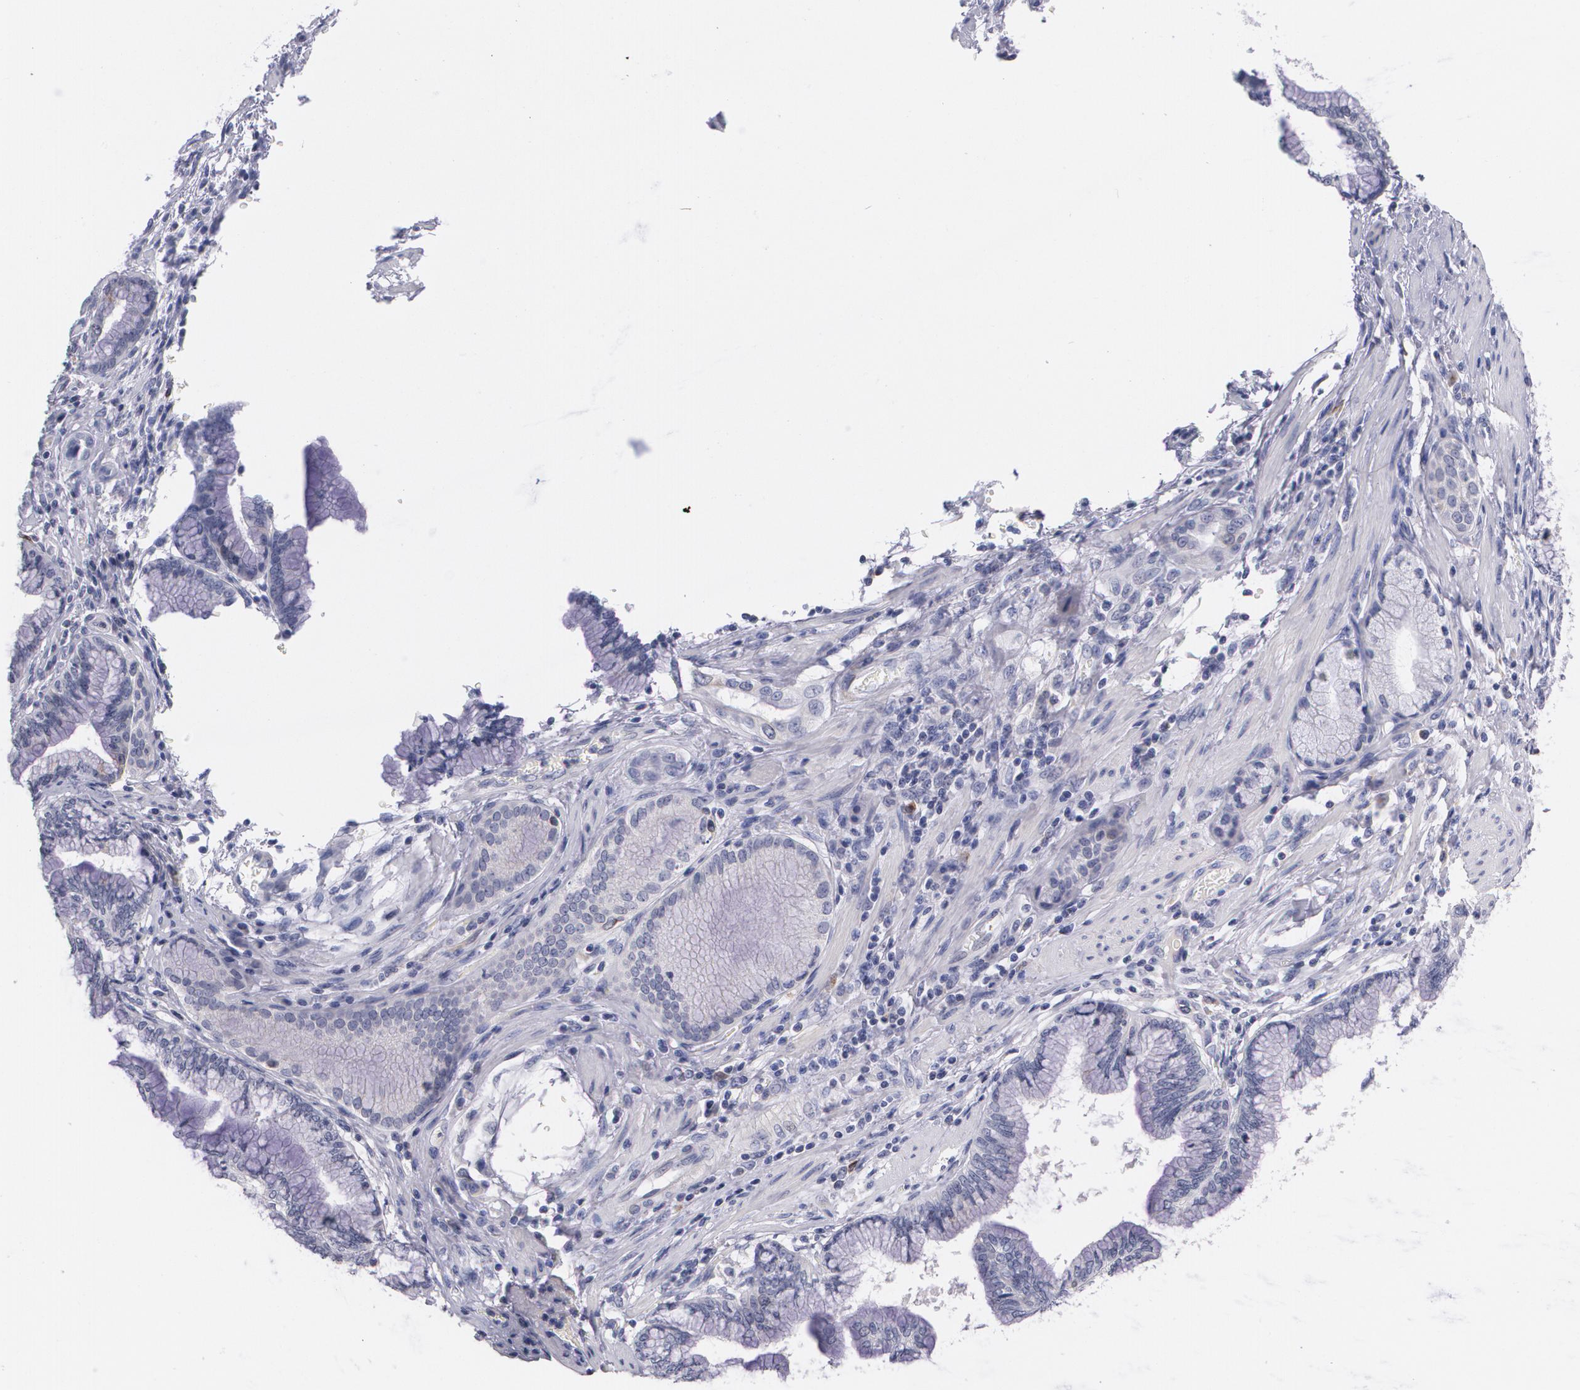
{"staining": {"intensity": "weak", "quantity": "<25%", "location": "cytoplasmic/membranous"}, "tissue": "pancreatic cancer", "cell_type": "Tumor cells", "image_type": "cancer", "snomed": [{"axis": "morphology", "description": "Adenocarcinoma, NOS"}, {"axis": "topography", "description": "Pancreas"}], "caption": "Immunohistochemistry (IHC) histopathology image of pancreatic cancer (adenocarcinoma) stained for a protein (brown), which demonstrates no positivity in tumor cells.", "gene": "HMMR", "patient": {"sex": "female", "age": 64}}